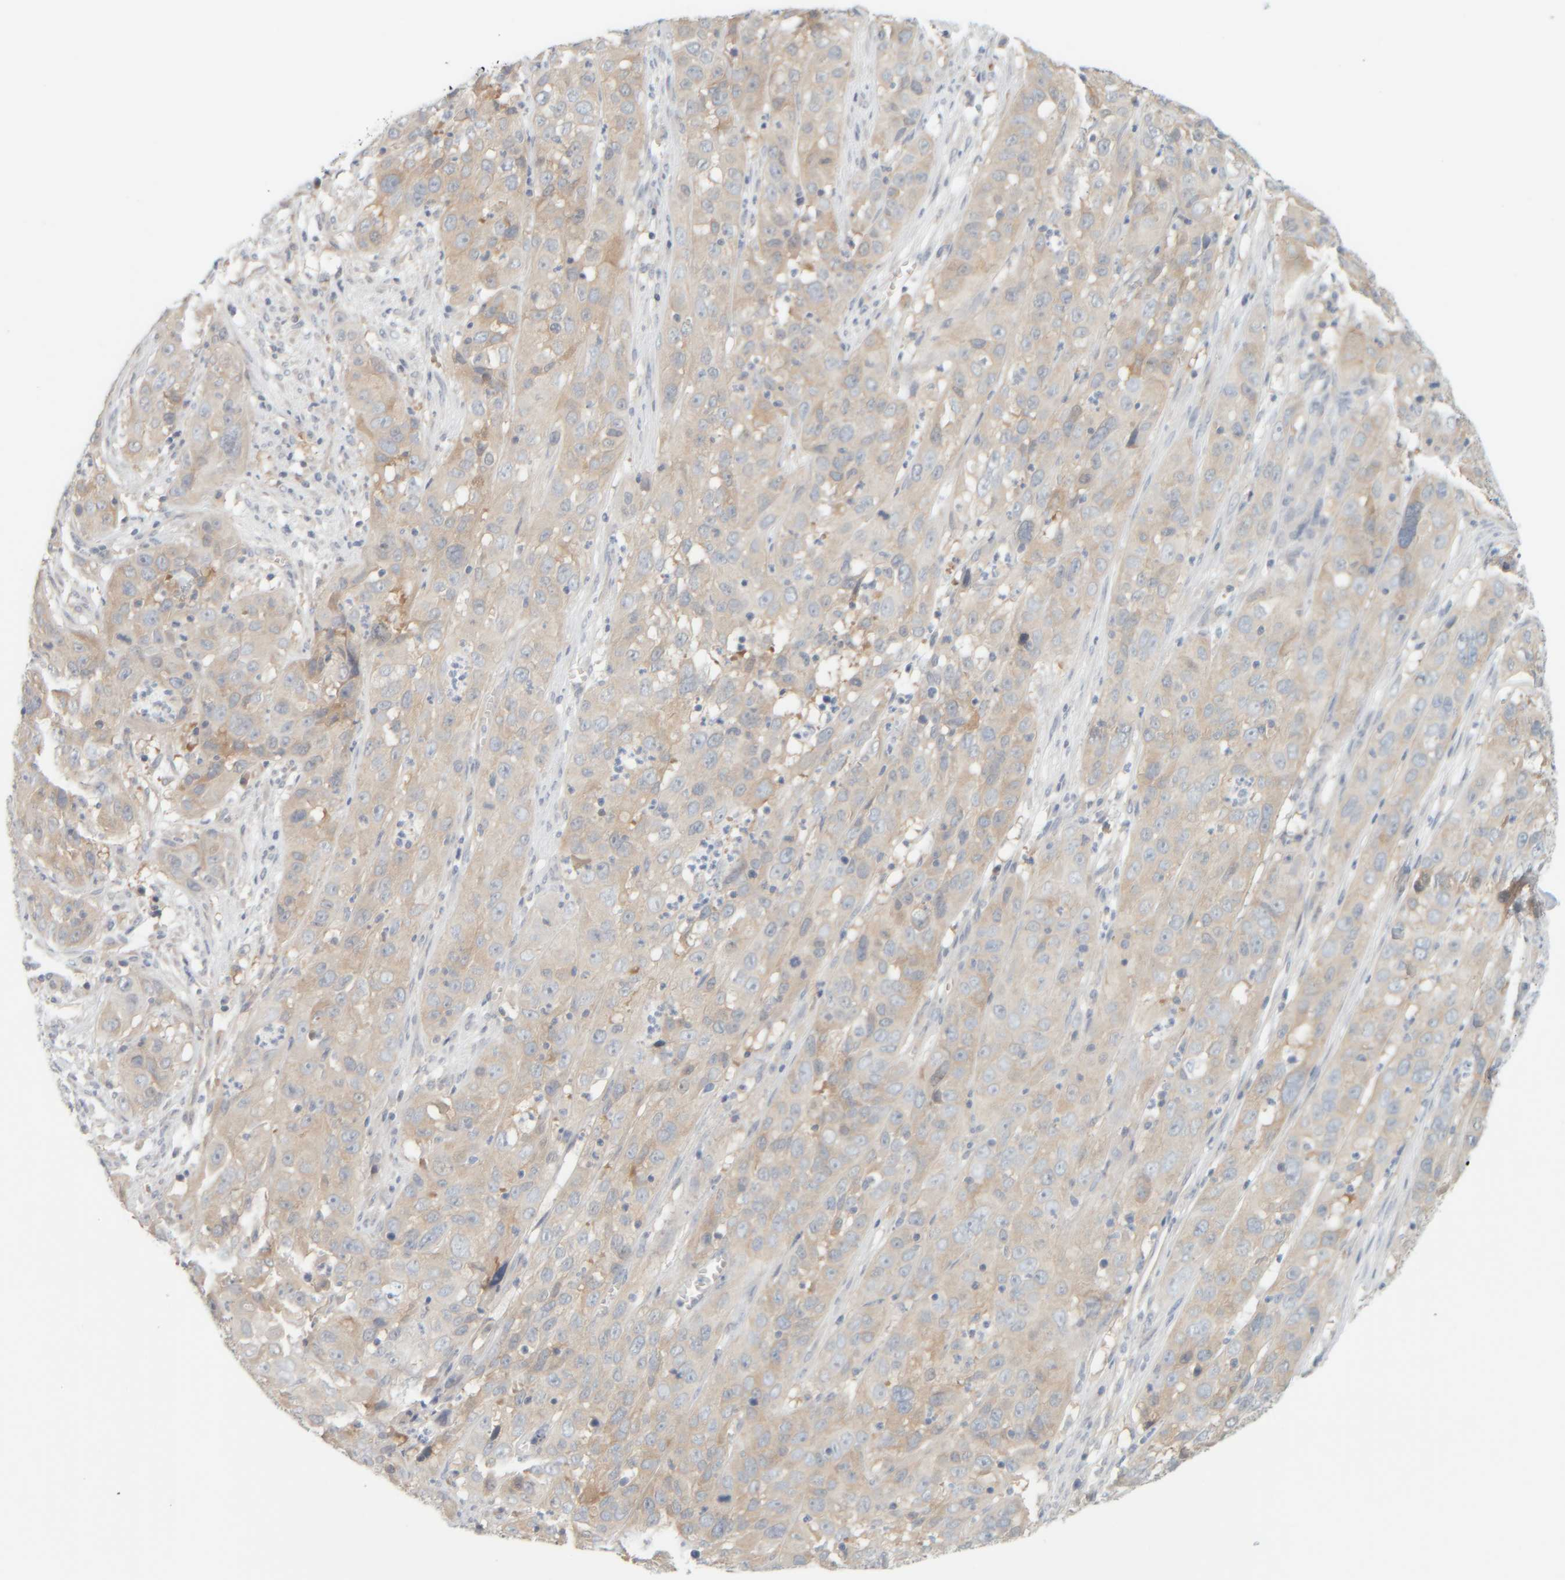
{"staining": {"intensity": "weak", "quantity": "<25%", "location": "cytoplasmic/membranous"}, "tissue": "cervical cancer", "cell_type": "Tumor cells", "image_type": "cancer", "snomed": [{"axis": "morphology", "description": "Squamous cell carcinoma, NOS"}, {"axis": "topography", "description": "Cervix"}], "caption": "IHC photomicrograph of neoplastic tissue: cervical squamous cell carcinoma stained with DAB (3,3'-diaminobenzidine) demonstrates no significant protein staining in tumor cells.", "gene": "PTGES3L-AARSD1", "patient": {"sex": "female", "age": 32}}